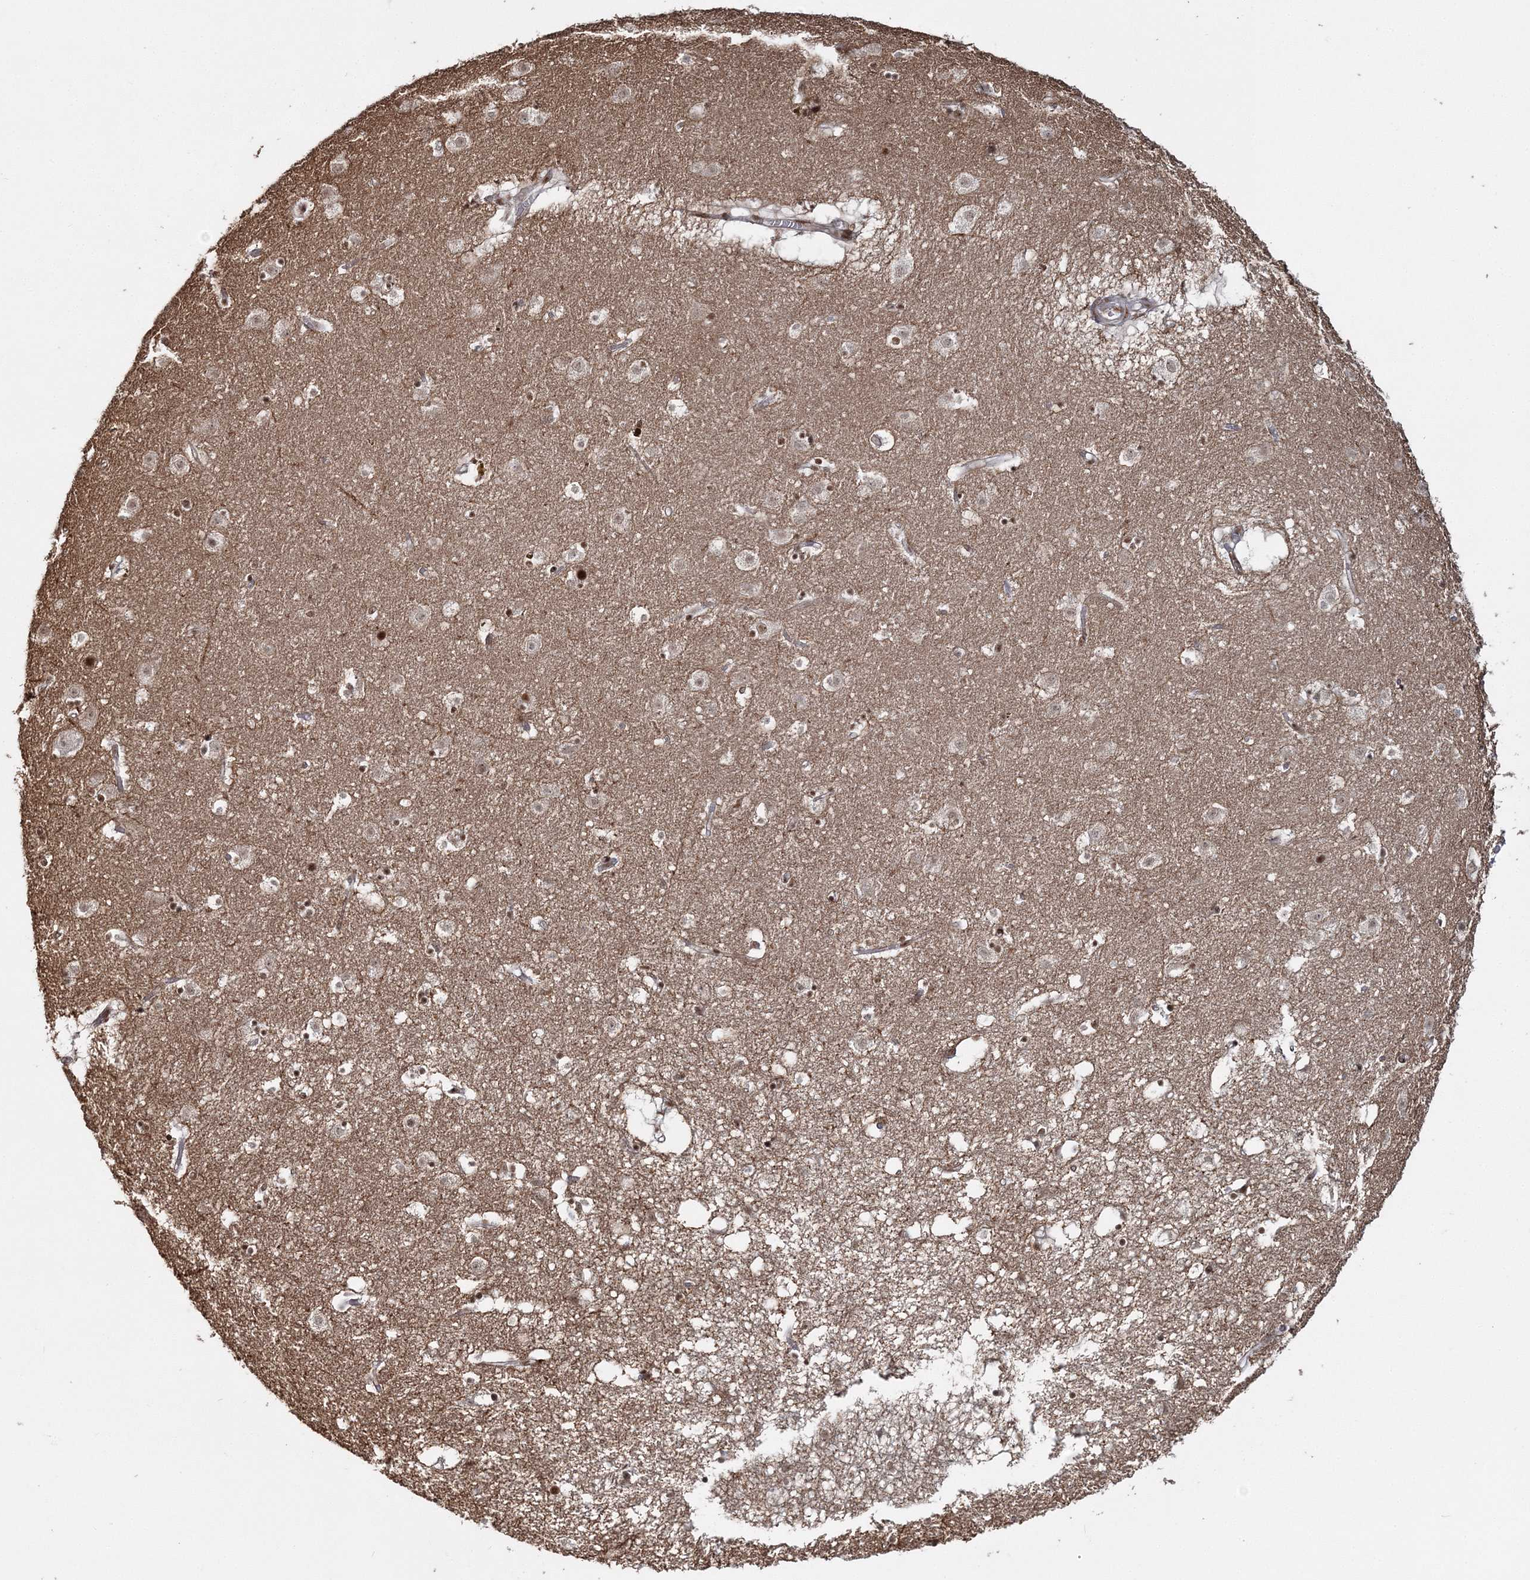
{"staining": {"intensity": "moderate", "quantity": ">75%", "location": "nuclear"}, "tissue": "caudate", "cell_type": "Glial cells", "image_type": "normal", "snomed": [{"axis": "morphology", "description": "Normal tissue, NOS"}, {"axis": "topography", "description": "Lateral ventricle wall"}], "caption": "IHC of normal human caudate exhibits medium levels of moderate nuclear staining in approximately >75% of glial cells. The protein of interest is stained brown, and the nuclei are stained in blue (DAB IHC with brightfield microscopy, high magnification).", "gene": "ENSG00000290315", "patient": {"sex": "male", "age": 70}}